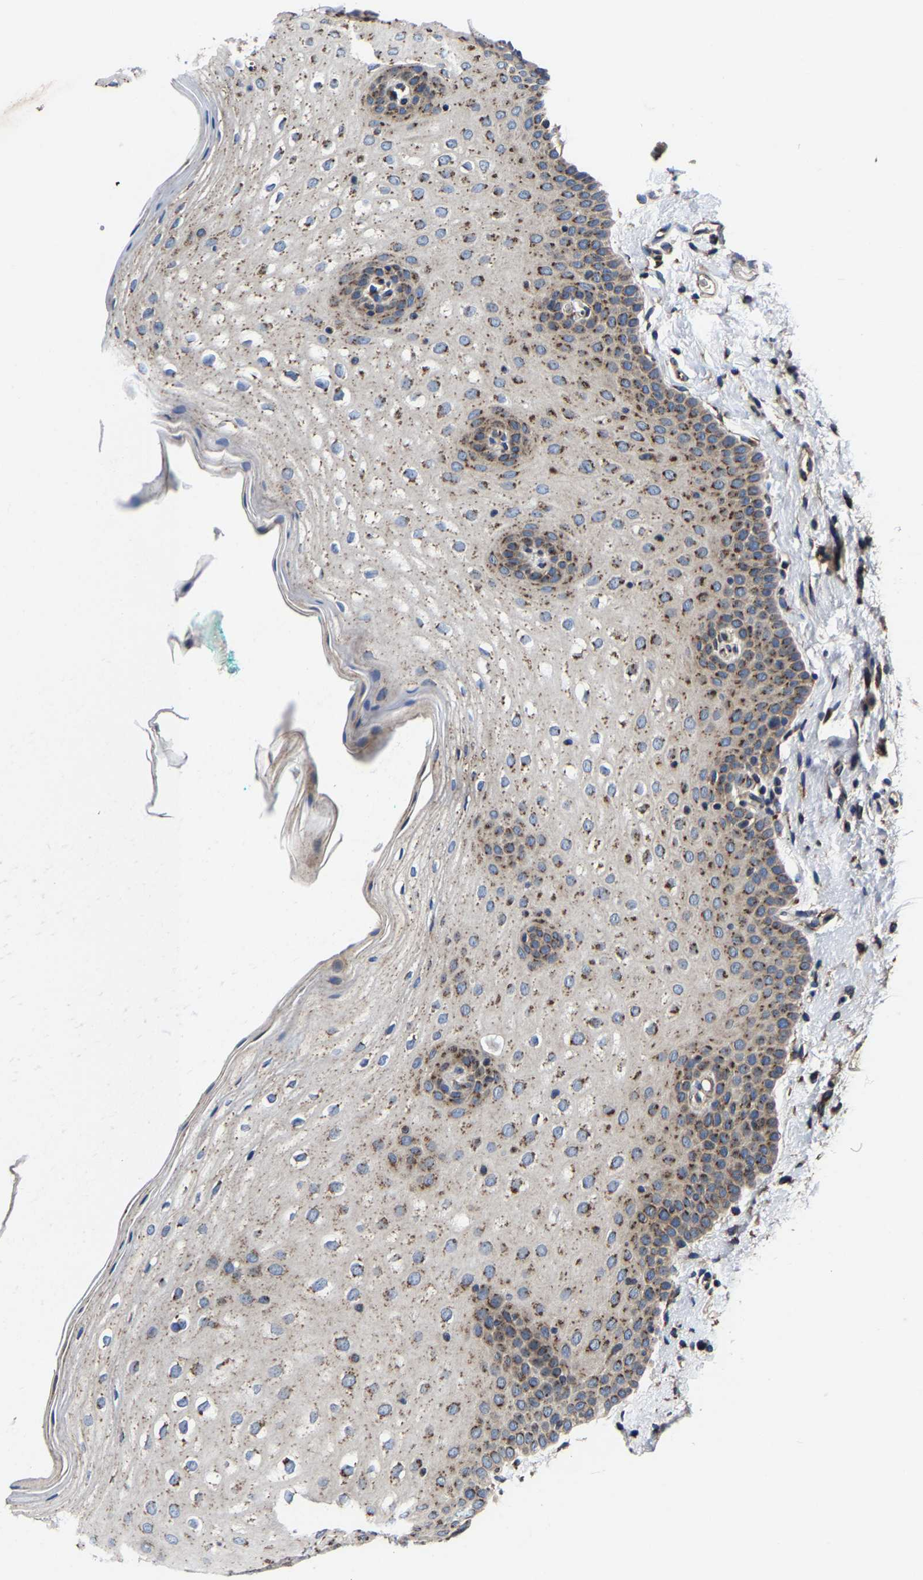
{"staining": {"intensity": "moderate", "quantity": ">75%", "location": "cytoplasmic/membranous"}, "tissue": "oral mucosa", "cell_type": "Squamous epithelial cells", "image_type": "normal", "snomed": [{"axis": "morphology", "description": "Normal tissue, NOS"}, {"axis": "topography", "description": "Skin"}, {"axis": "topography", "description": "Oral tissue"}], "caption": "IHC of benign human oral mucosa shows medium levels of moderate cytoplasmic/membranous staining in approximately >75% of squamous epithelial cells.", "gene": "EBAG9", "patient": {"sex": "male", "age": 84}}